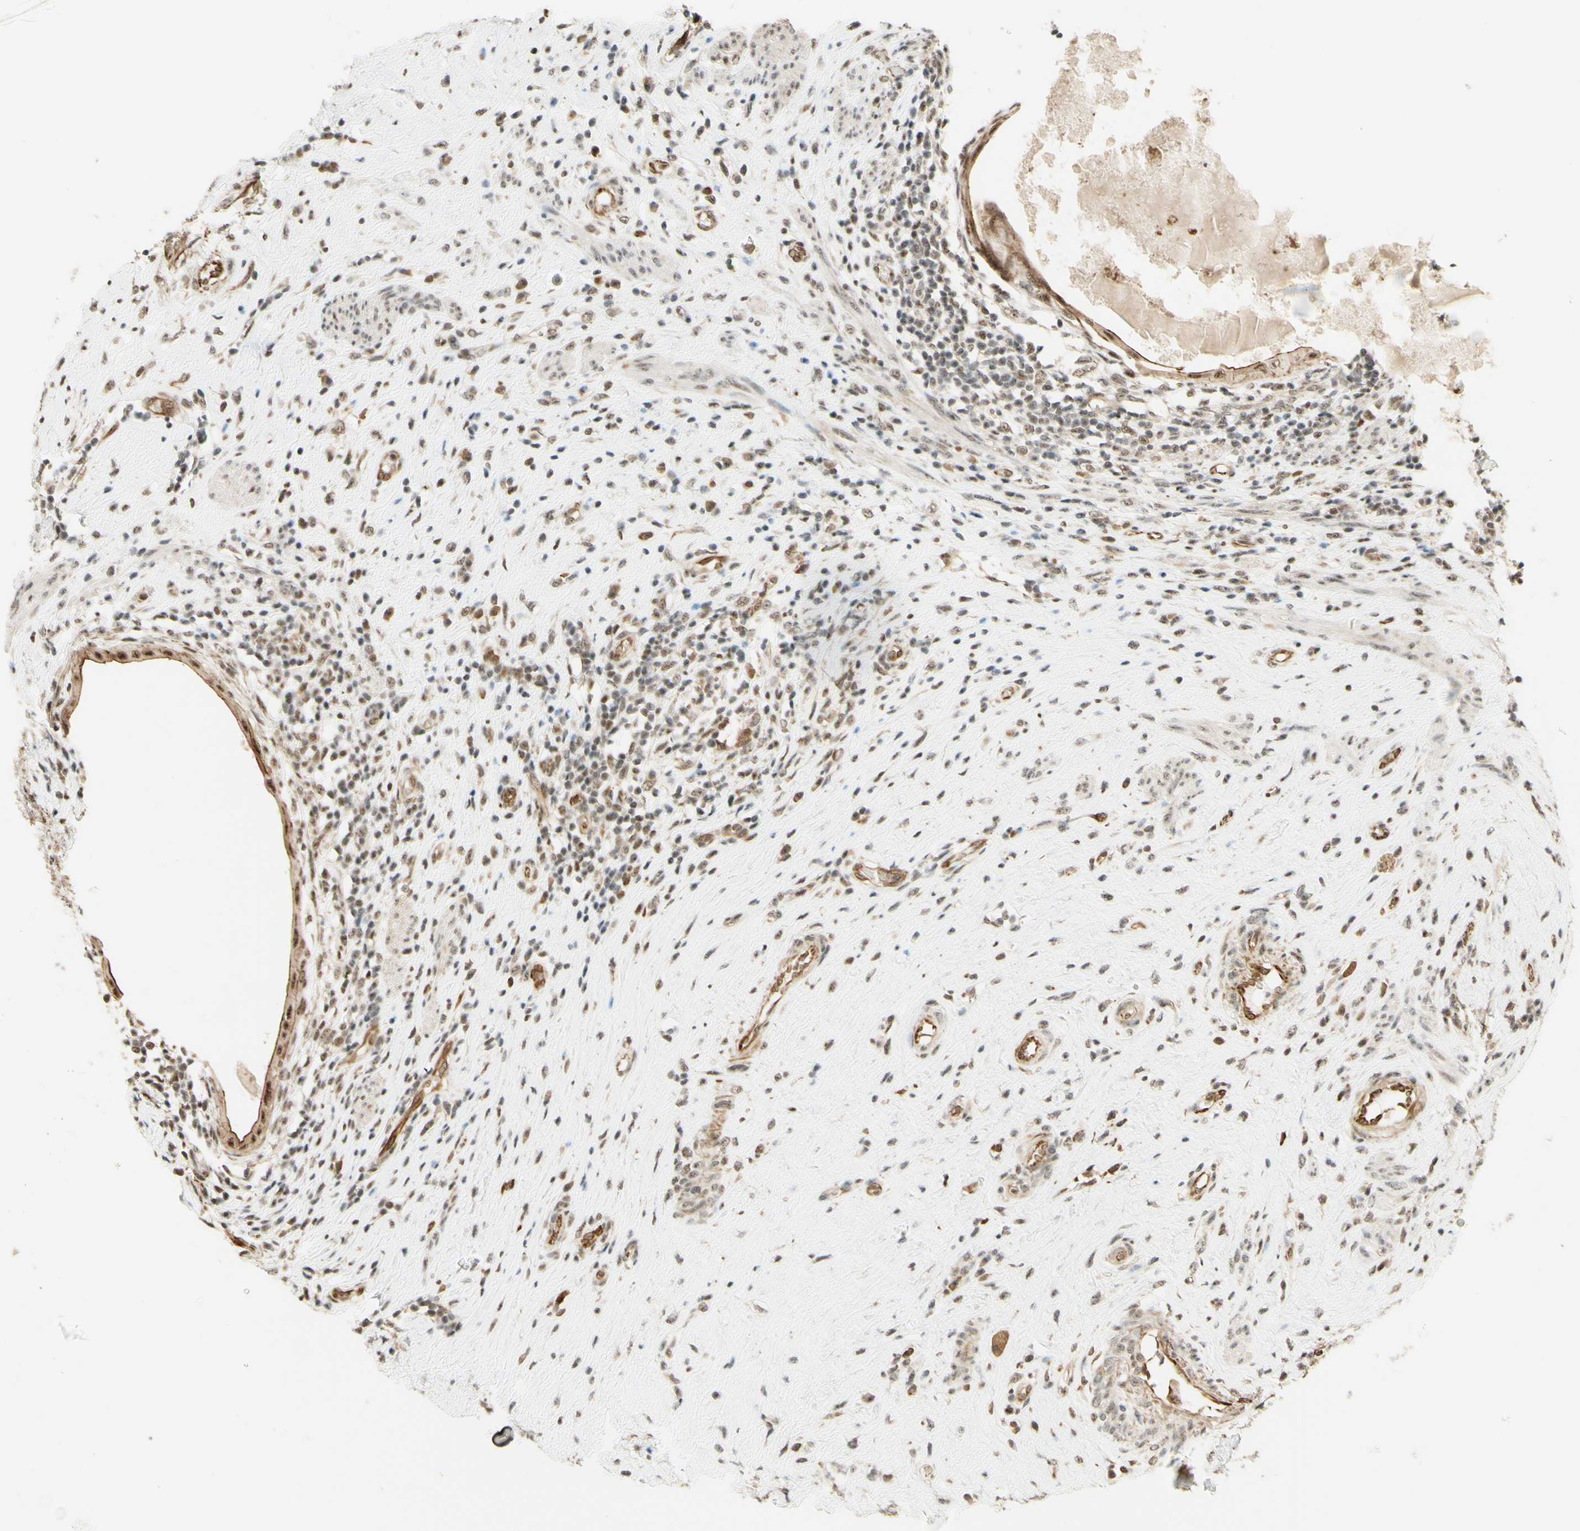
{"staining": {"intensity": "strong", "quantity": ">75%", "location": "nuclear"}, "tissue": "testis cancer", "cell_type": "Tumor cells", "image_type": "cancer", "snomed": [{"axis": "morphology", "description": "Necrosis, NOS"}, {"axis": "morphology", "description": "Carcinoma, Embryonal, NOS"}, {"axis": "topography", "description": "Testis"}], "caption": "This is a micrograph of immunohistochemistry (IHC) staining of testis embryonal carcinoma, which shows strong positivity in the nuclear of tumor cells.", "gene": "SAP18", "patient": {"sex": "male", "age": 19}}